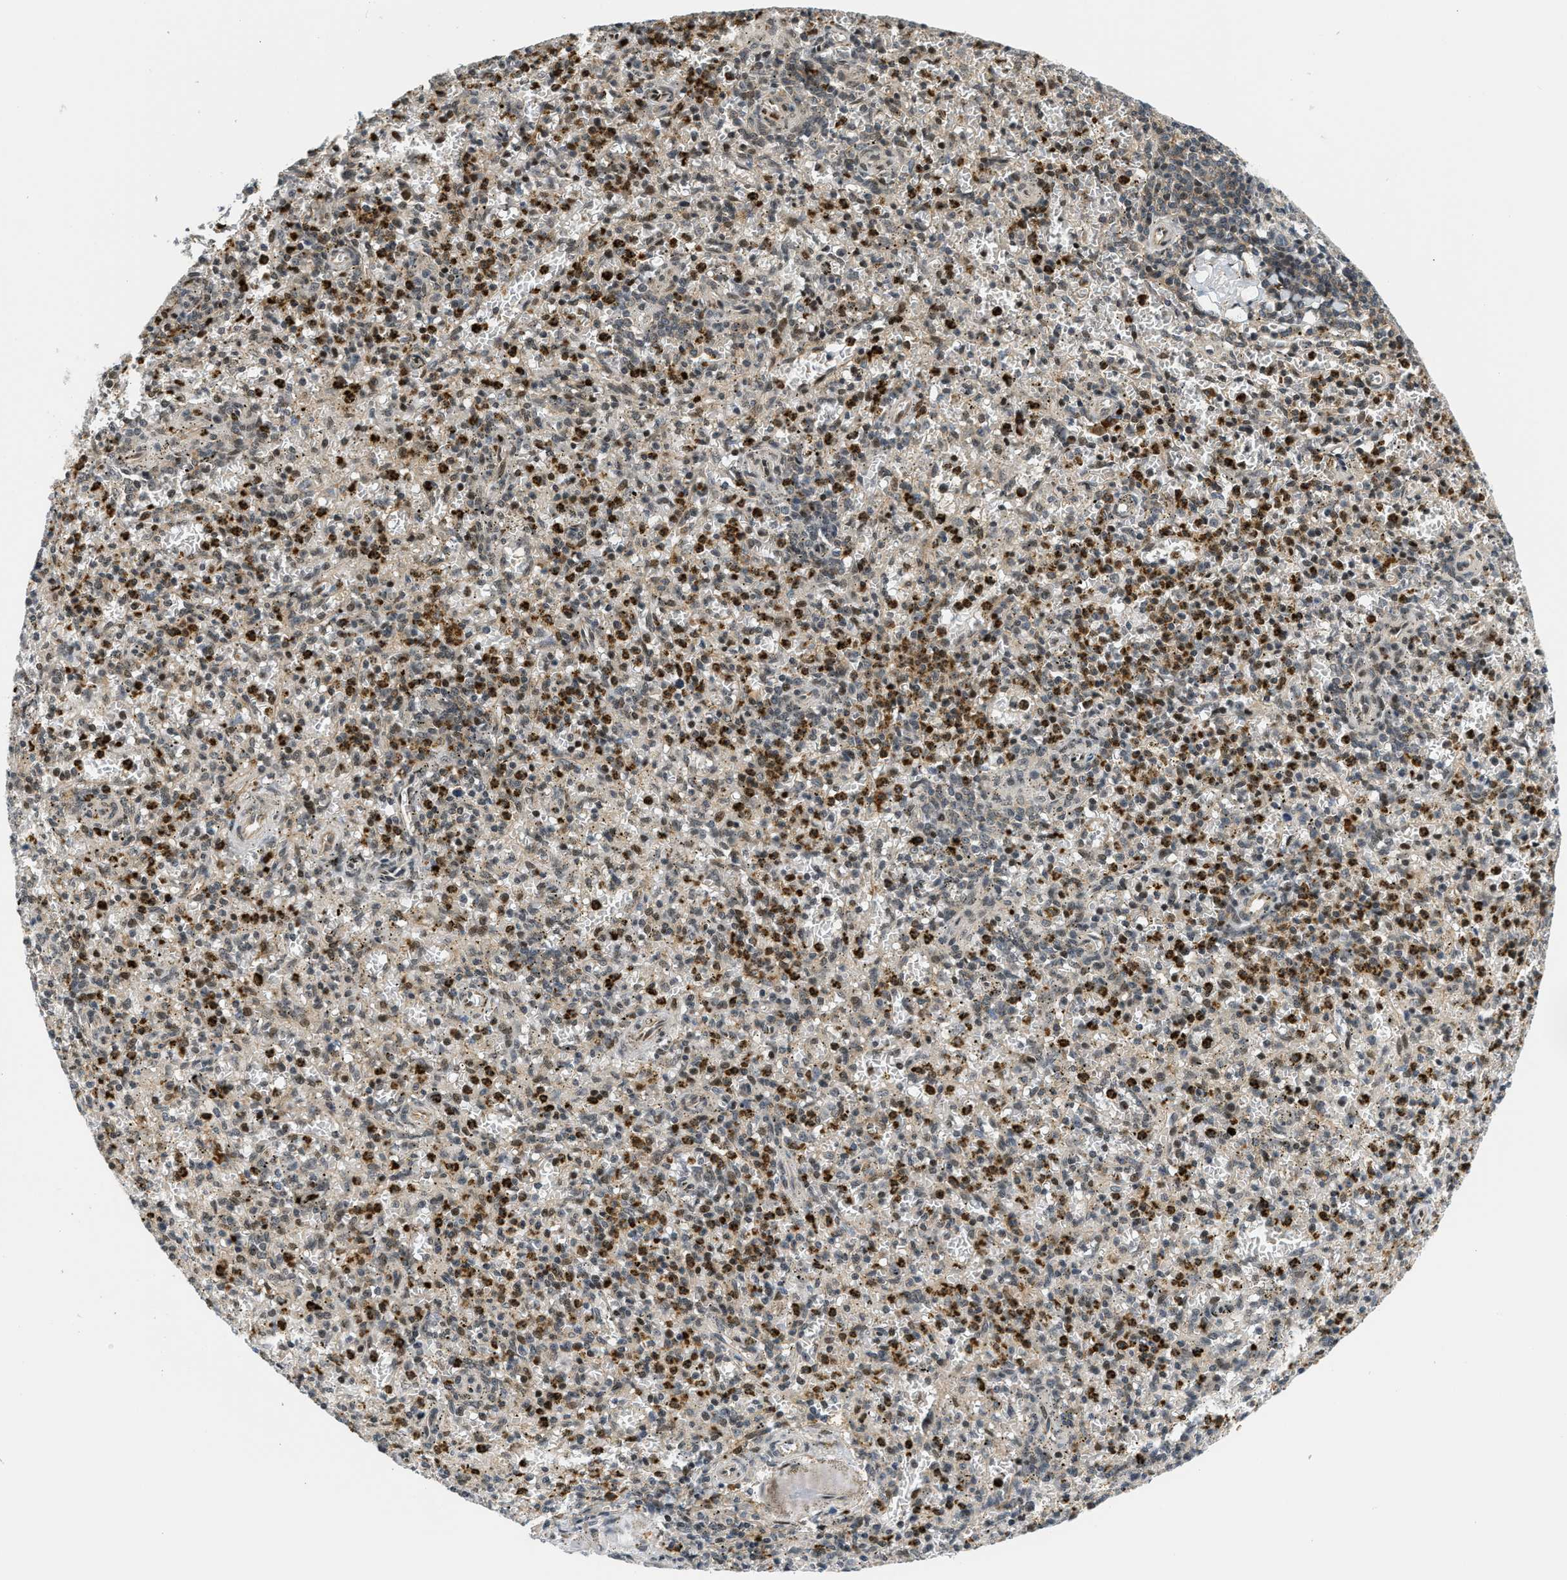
{"staining": {"intensity": "moderate", "quantity": "25%-75%", "location": "cytoplasmic/membranous,nuclear"}, "tissue": "spleen", "cell_type": "Cells in red pulp", "image_type": "normal", "snomed": [{"axis": "morphology", "description": "Normal tissue, NOS"}, {"axis": "topography", "description": "Spleen"}], "caption": "Benign spleen was stained to show a protein in brown. There is medium levels of moderate cytoplasmic/membranous,nuclear positivity in about 25%-75% of cells in red pulp. The protein of interest is stained brown, and the nuclei are stained in blue (DAB IHC with brightfield microscopy, high magnification).", "gene": "KMT2A", "patient": {"sex": "male", "age": 72}}